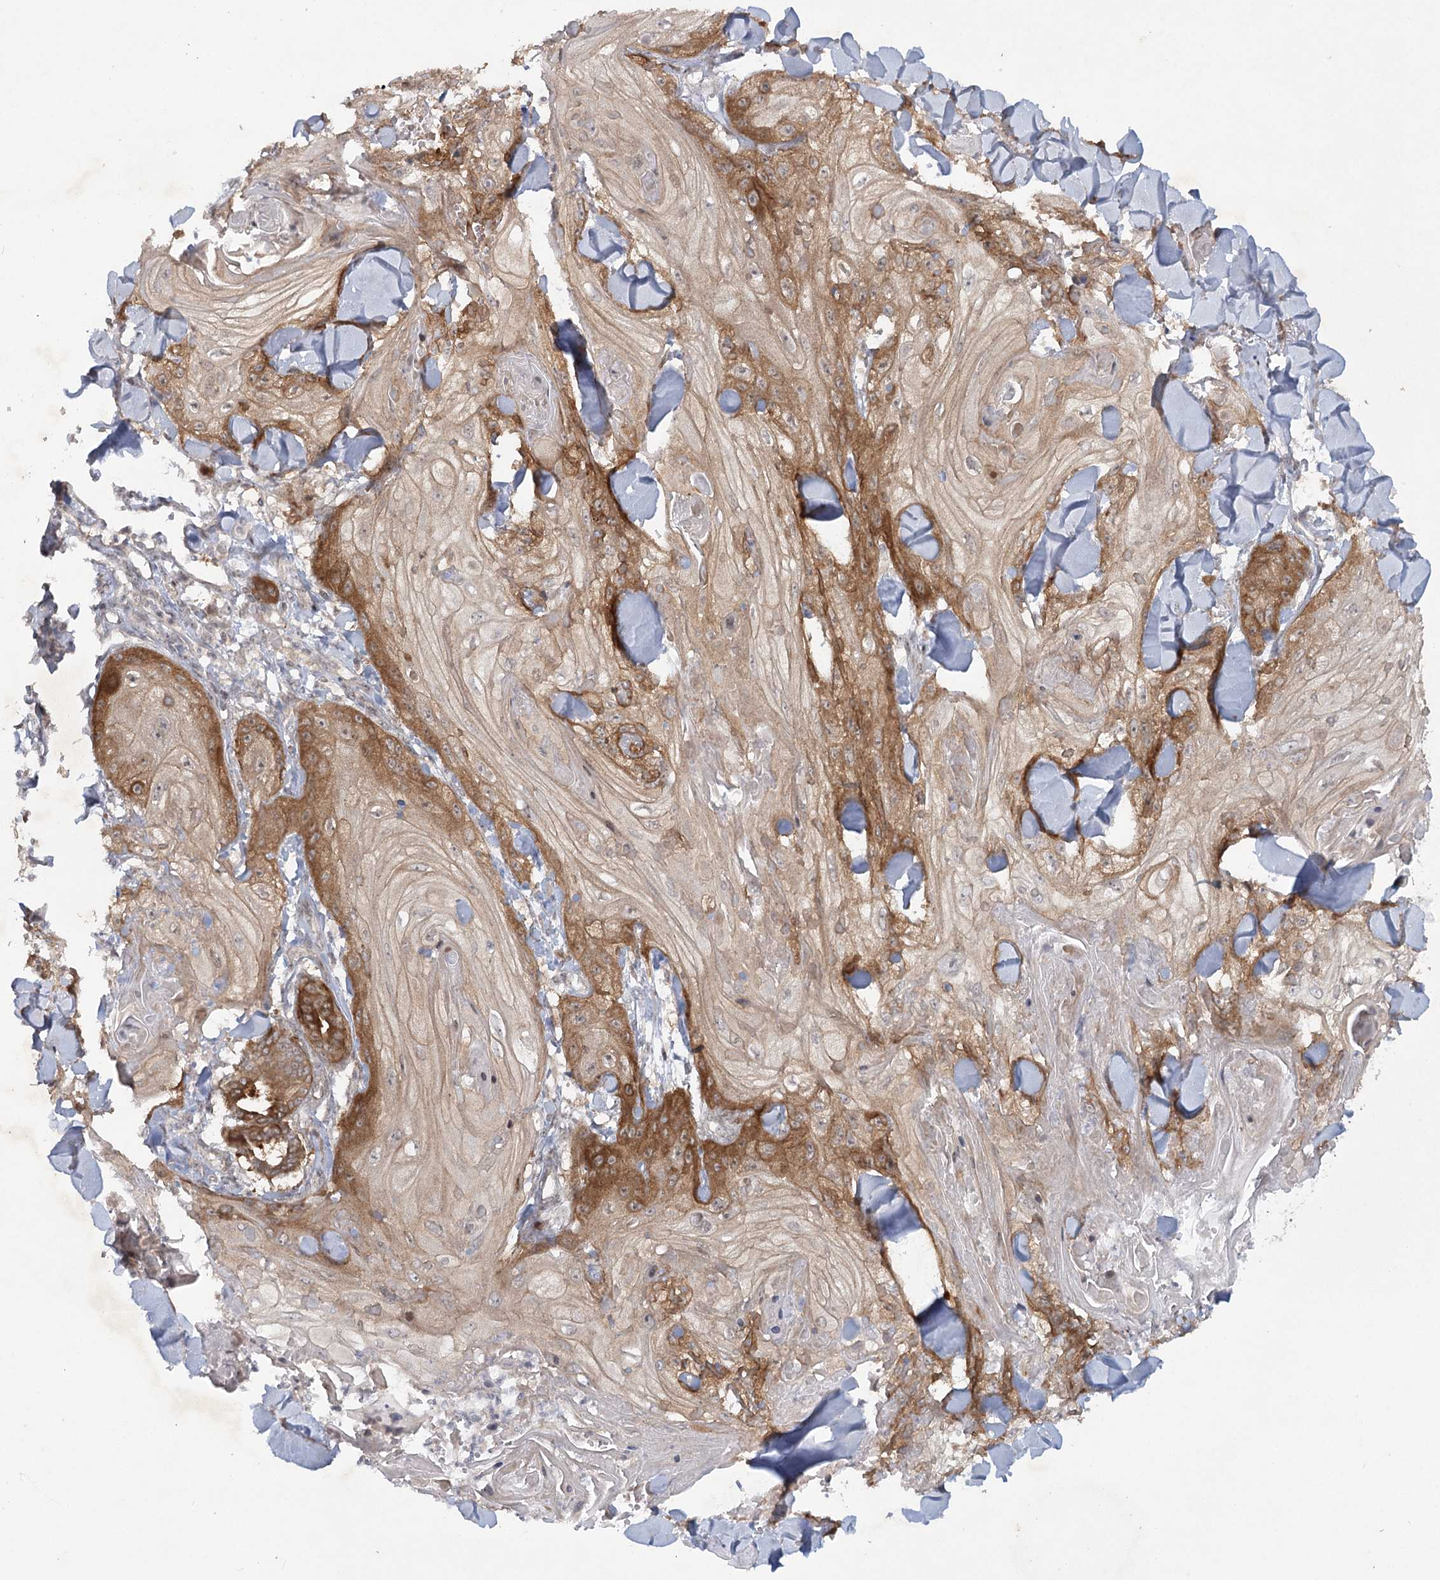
{"staining": {"intensity": "moderate", "quantity": "25%-75%", "location": "cytoplasmic/membranous"}, "tissue": "skin cancer", "cell_type": "Tumor cells", "image_type": "cancer", "snomed": [{"axis": "morphology", "description": "Squamous cell carcinoma, NOS"}, {"axis": "topography", "description": "Skin"}], "caption": "This is an image of IHC staining of skin squamous cell carcinoma, which shows moderate expression in the cytoplasmic/membranous of tumor cells.", "gene": "SH2D3A", "patient": {"sex": "male", "age": 74}}